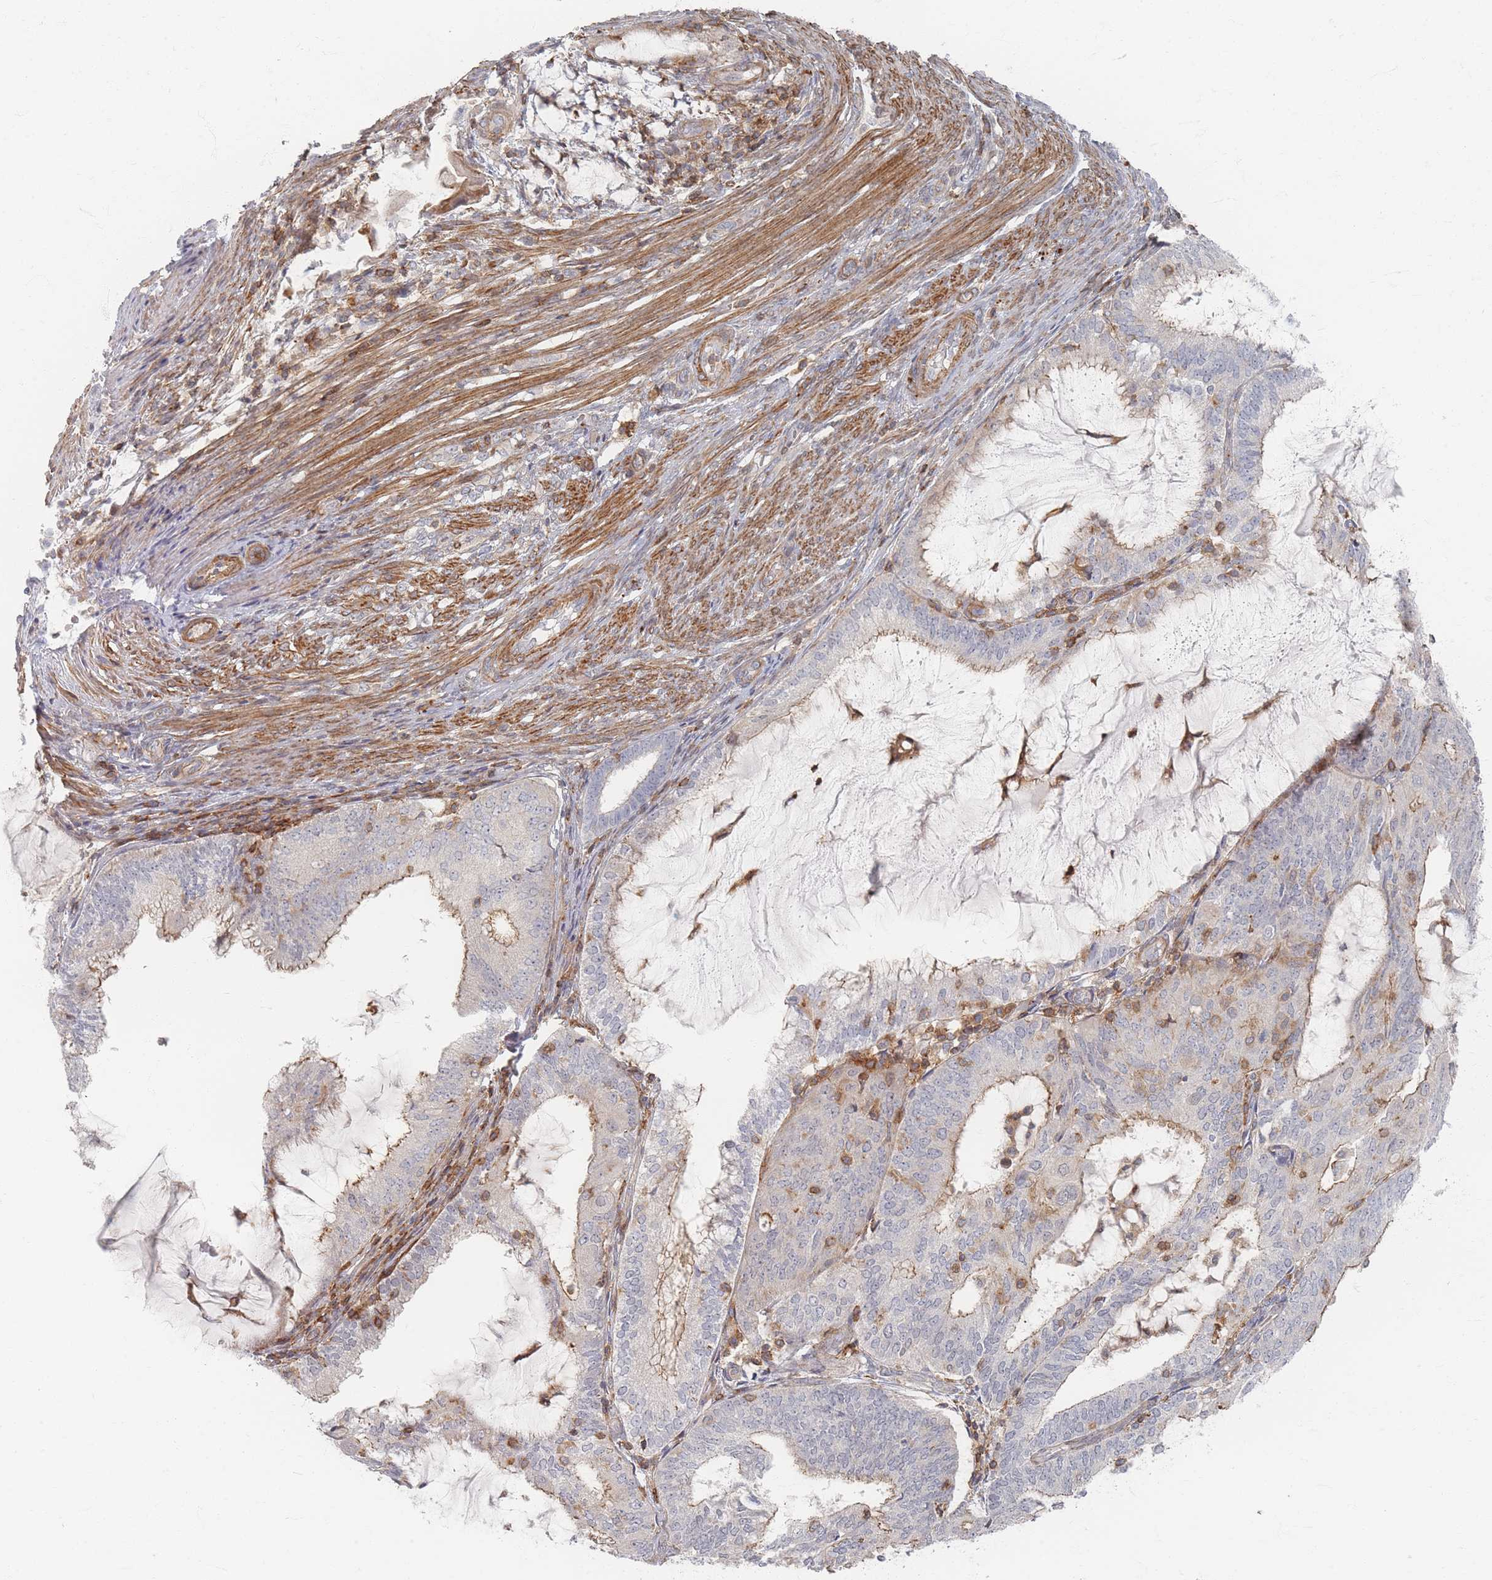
{"staining": {"intensity": "moderate", "quantity": "25%-75%", "location": "cytoplasmic/membranous"}, "tissue": "endometrial cancer", "cell_type": "Tumor cells", "image_type": "cancer", "snomed": [{"axis": "morphology", "description": "Adenocarcinoma, NOS"}, {"axis": "topography", "description": "Endometrium"}], "caption": "An IHC micrograph of neoplastic tissue is shown. Protein staining in brown shows moderate cytoplasmic/membranous positivity in adenocarcinoma (endometrial) within tumor cells.", "gene": "ZNF852", "patient": {"sex": "female", "age": 81}}